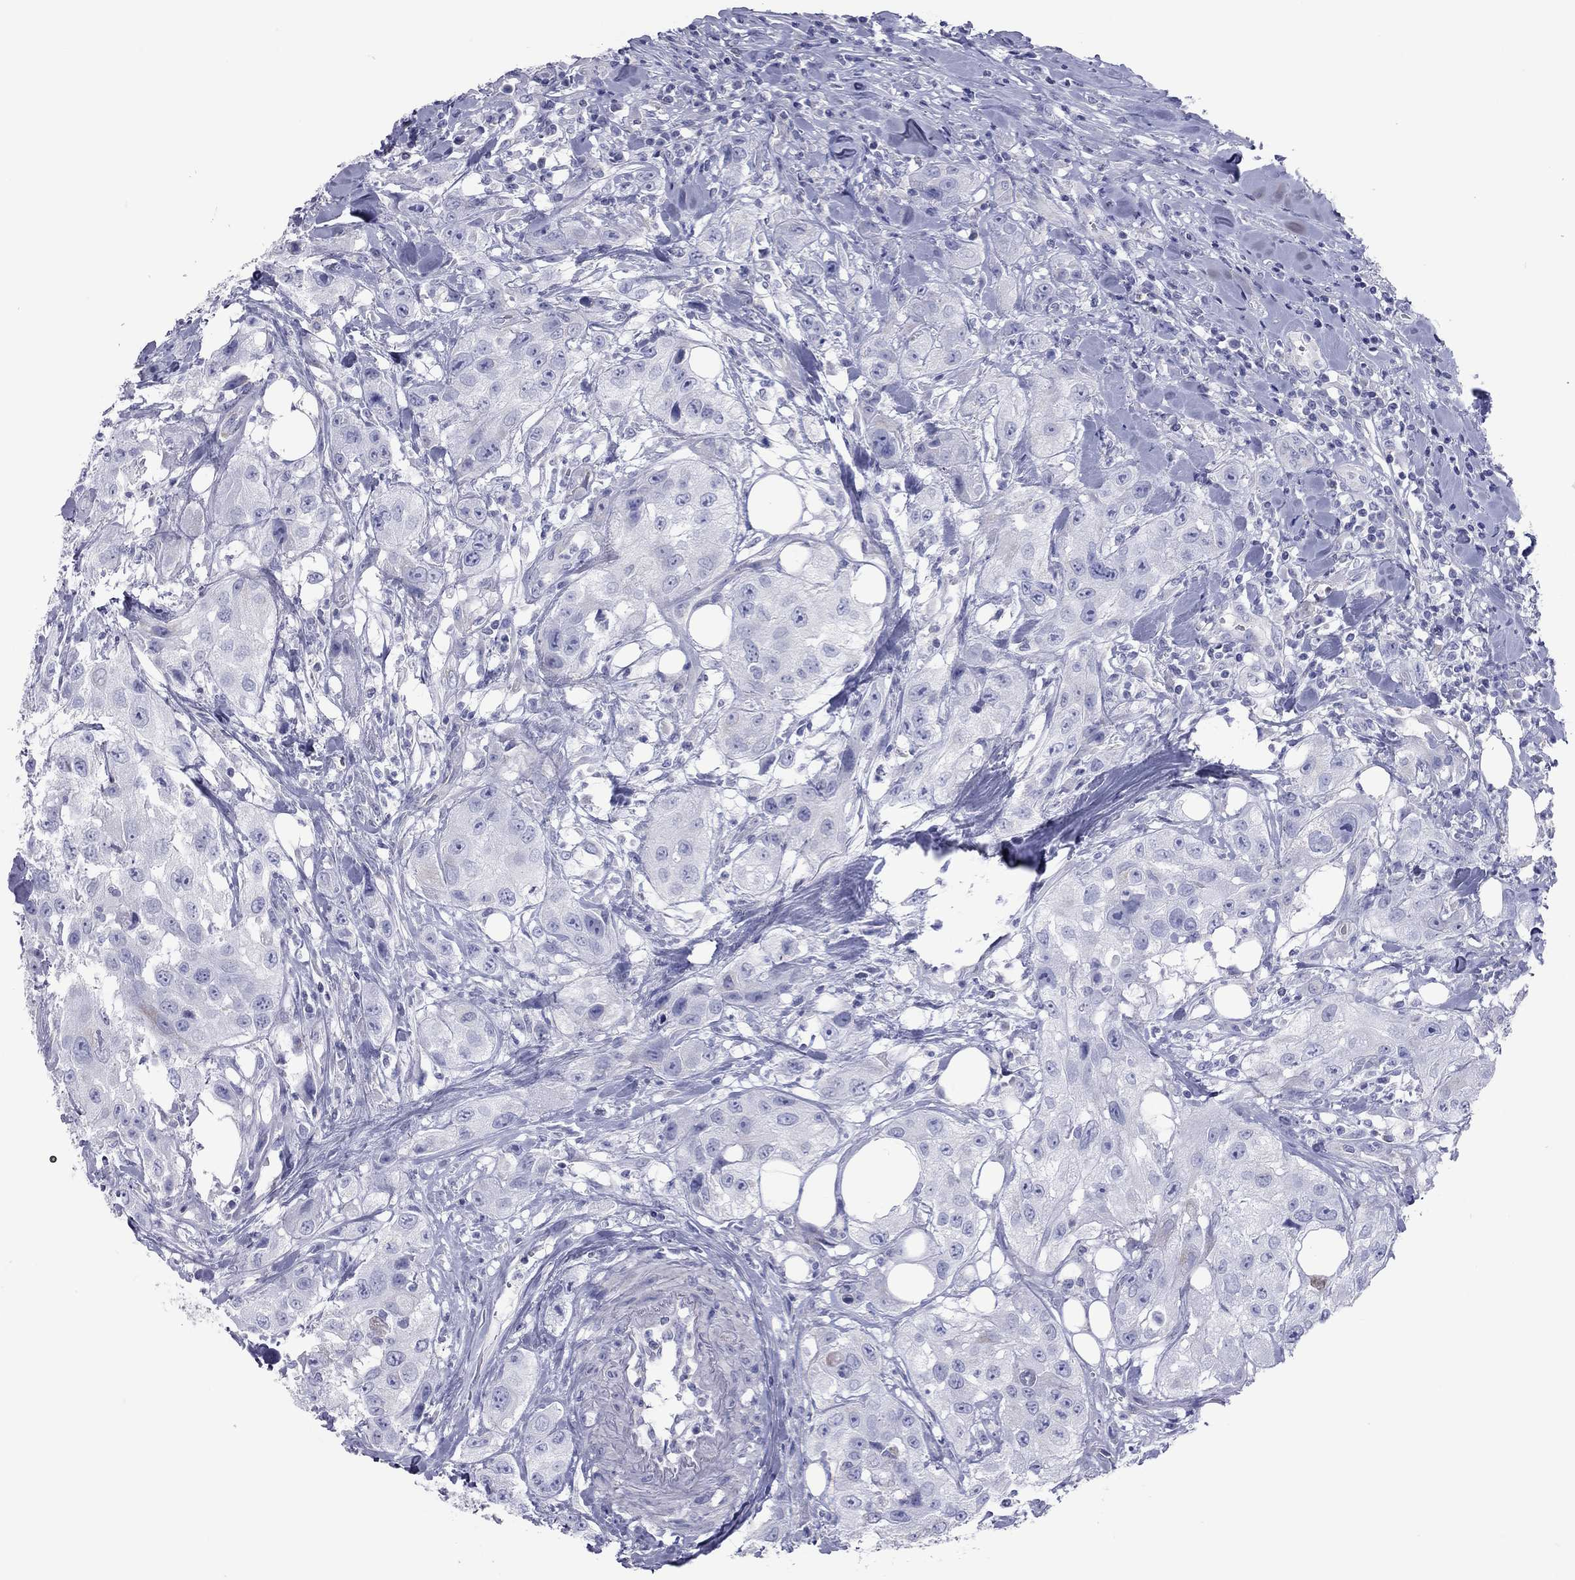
{"staining": {"intensity": "negative", "quantity": "none", "location": "none"}, "tissue": "urothelial cancer", "cell_type": "Tumor cells", "image_type": "cancer", "snomed": [{"axis": "morphology", "description": "Urothelial carcinoma, High grade"}, {"axis": "topography", "description": "Urinary bladder"}], "caption": "Immunohistochemical staining of urothelial cancer exhibits no significant staining in tumor cells.", "gene": "VSIG10", "patient": {"sex": "male", "age": 79}}